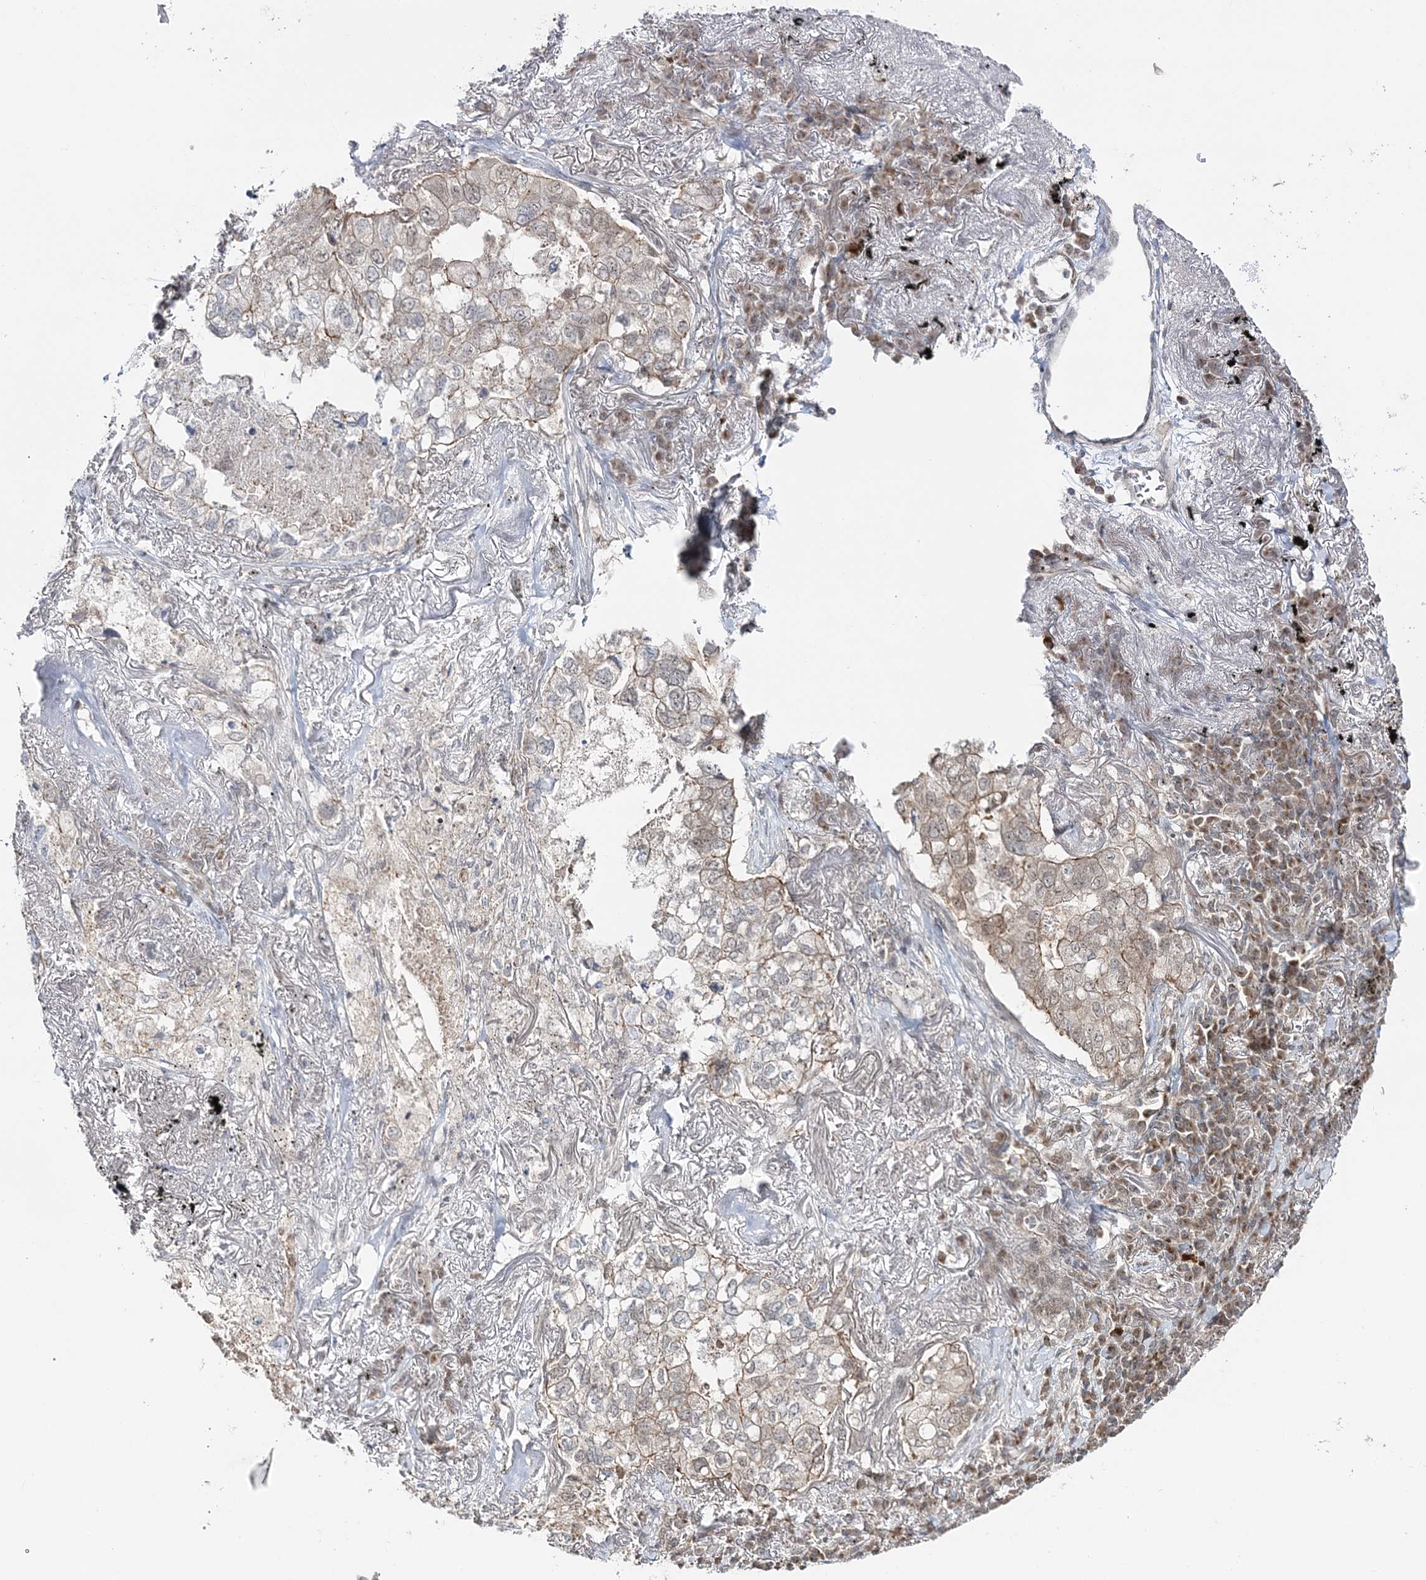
{"staining": {"intensity": "weak", "quantity": "25%-75%", "location": "cytoplasmic/membranous"}, "tissue": "lung cancer", "cell_type": "Tumor cells", "image_type": "cancer", "snomed": [{"axis": "morphology", "description": "Adenocarcinoma, NOS"}, {"axis": "topography", "description": "Lung"}], "caption": "A histopathology image of lung cancer stained for a protein demonstrates weak cytoplasmic/membranous brown staining in tumor cells. (DAB (3,3'-diaminobenzidine) IHC with brightfield microscopy, high magnification).", "gene": "ZFAND6", "patient": {"sex": "male", "age": 65}}